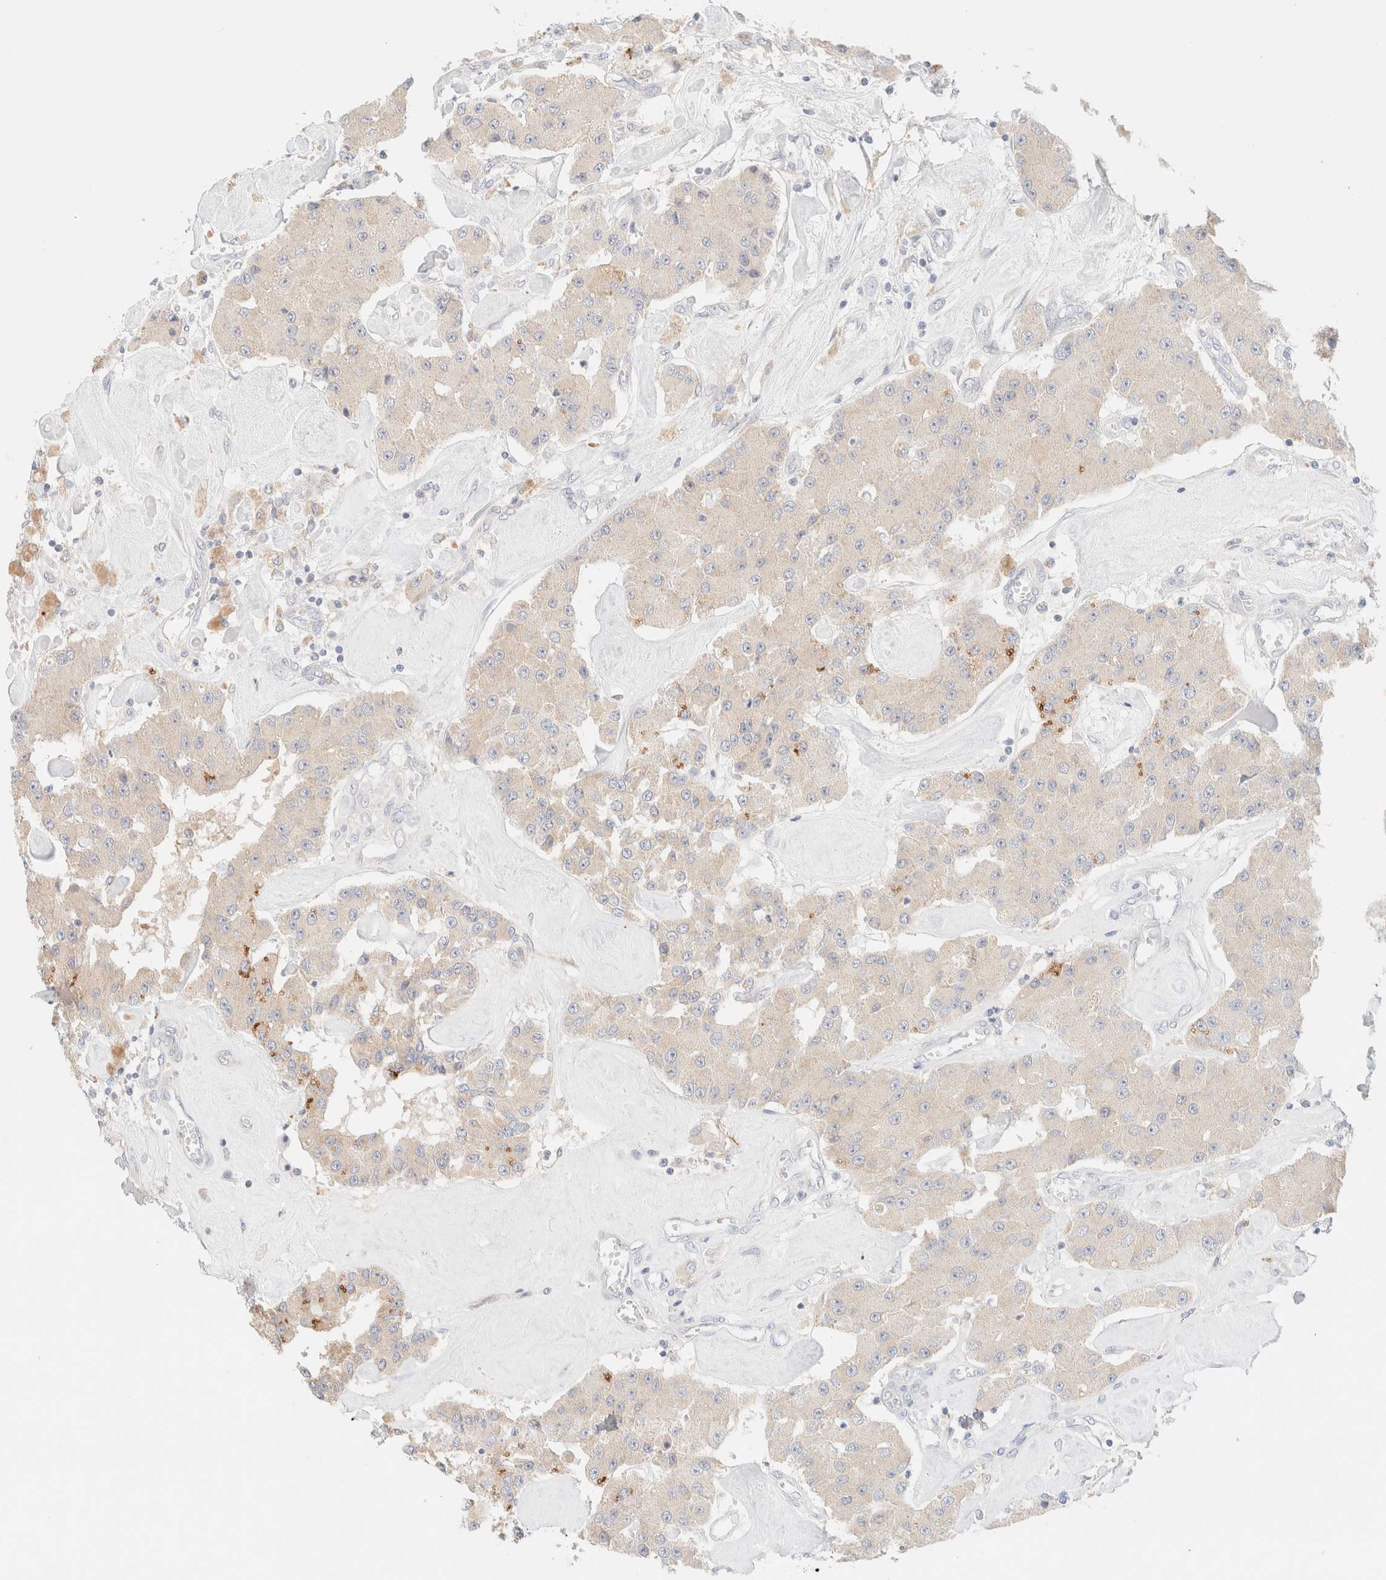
{"staining": {"intensity": "weak", "quantity": "25%-75%", "location": "cytoplasmic/membranous"}, "tissue": "carcinoid", "cell_type": "Tumor cells", "image_type": "cancer", "snomed": [{"axis": "morphology", "description": "Carcinoid, malignant, NOS"}, {"axis": "topography", "description": "Pancreas"}], "caption": "This photomicrograph reveals carcinoid stained with immunohistochemistry to label a protein in brown. The cytoplasmic/membranous of tumor cells show weak positivity for the protein. Nuclei are counter-stained blue.", "gene": "SARM1", "patient": {"sex": "male", "age": 41}}